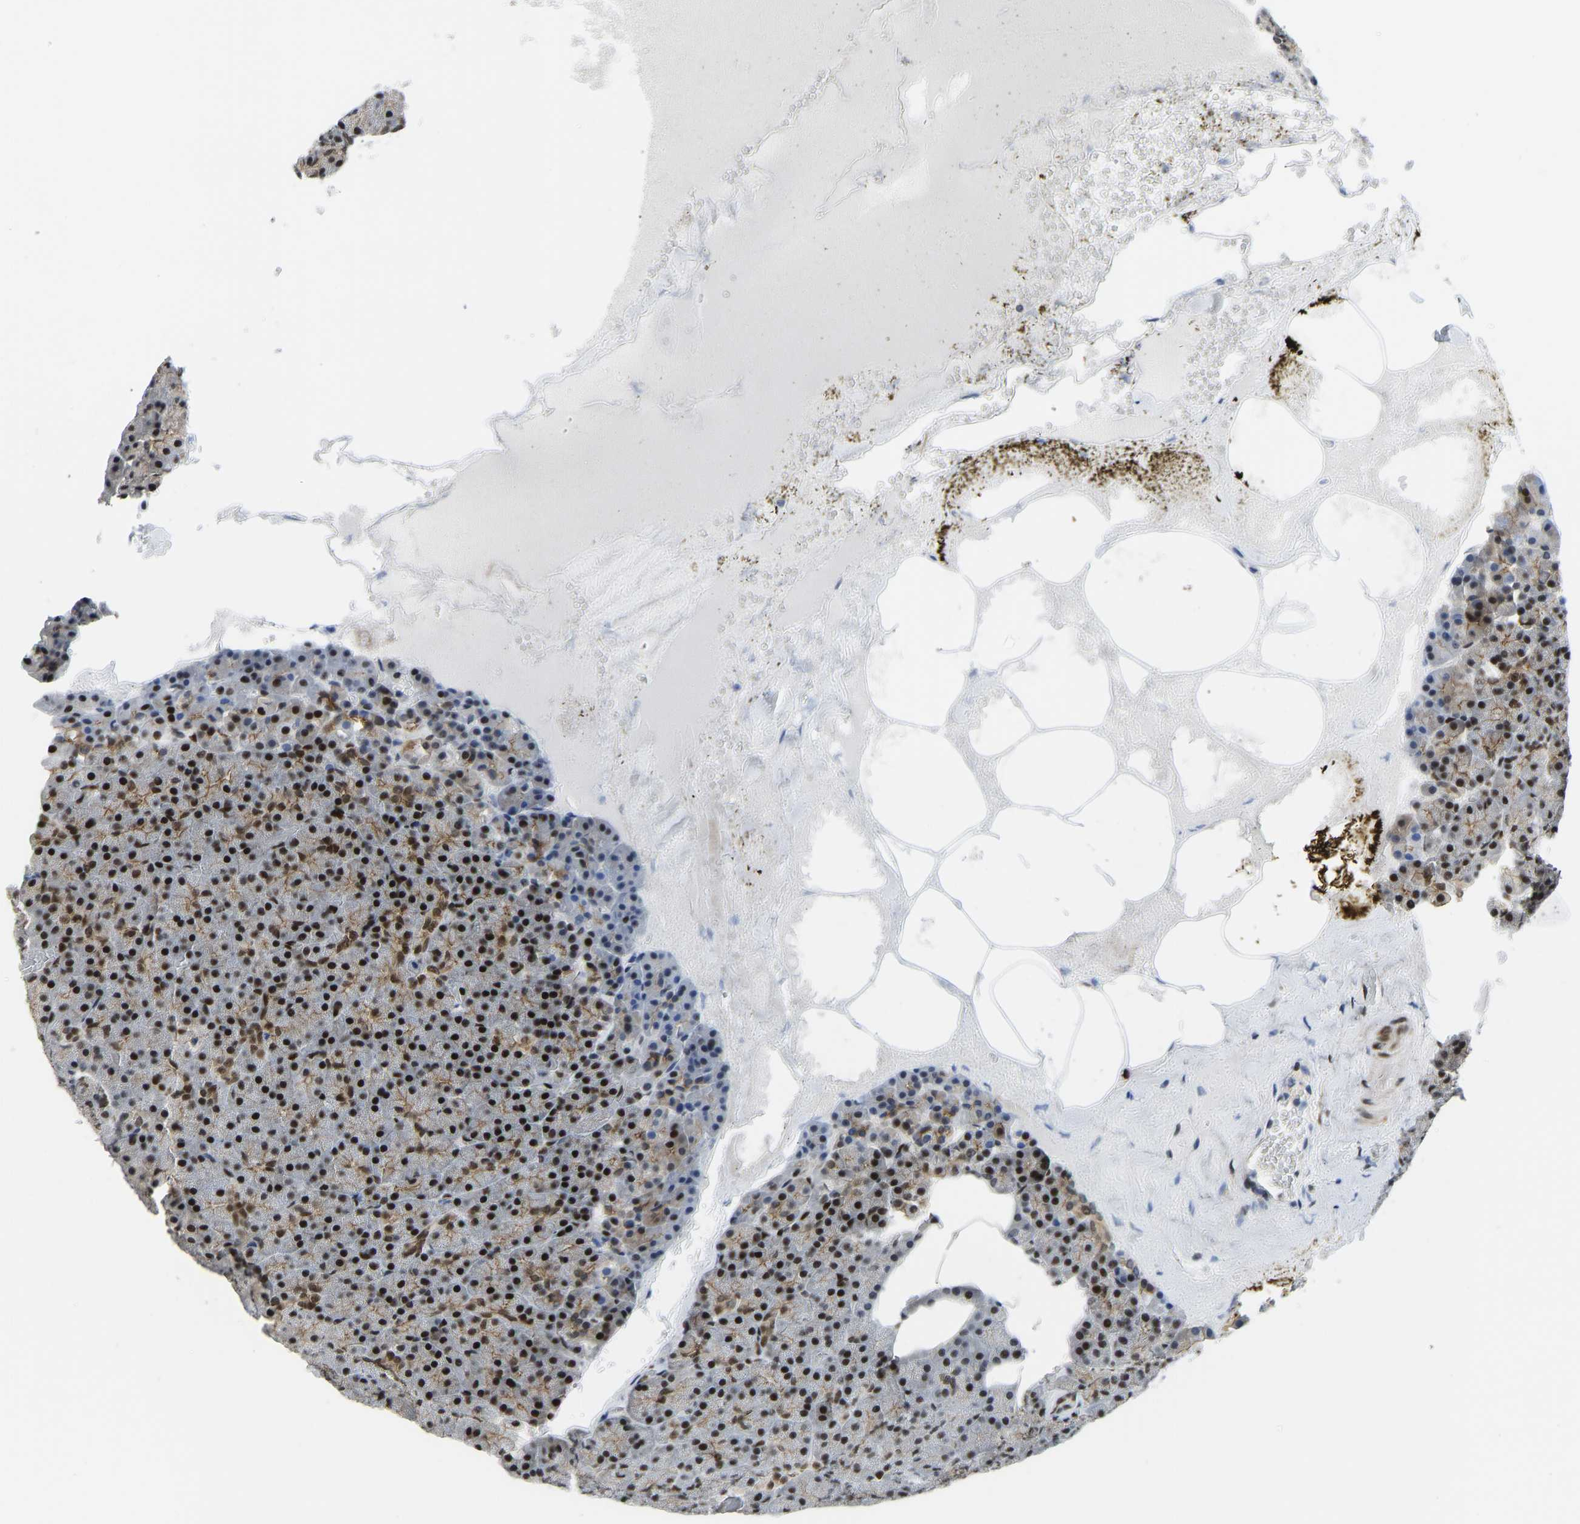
{"staining": {"intensity": "strong", "quantity": ">75%", "location": "cytoplasmic/membranous,nuclear"}, "tissue": "pancreas", "cell_type": "Exocrine glandular cells", "image_type": "normal", "snomed": [{"axis": "morphology", "description": "Normal tissue, NOS"}, {"axis": "morphology", "description": "Carcinoid, malignant, NOS"}, {"axis": "topography", "description": "Pancreas"}], "caption": "IHC staining of benign pancreas, which displays high levels of strong cytoplasmic/membranous,nuclear positivity in approximately >75% of exocrine glandular cells indicating strong cytoplasmic/membranous,nuclear protein expression. The staining was performed using DAB (3,3'-diaminobenzidine) (brown) for protein detection and nuclei were counterstained in hematoxylin (blue).", "gene": "FOXK1", "patient": {"sex": "female", "age": 35}}